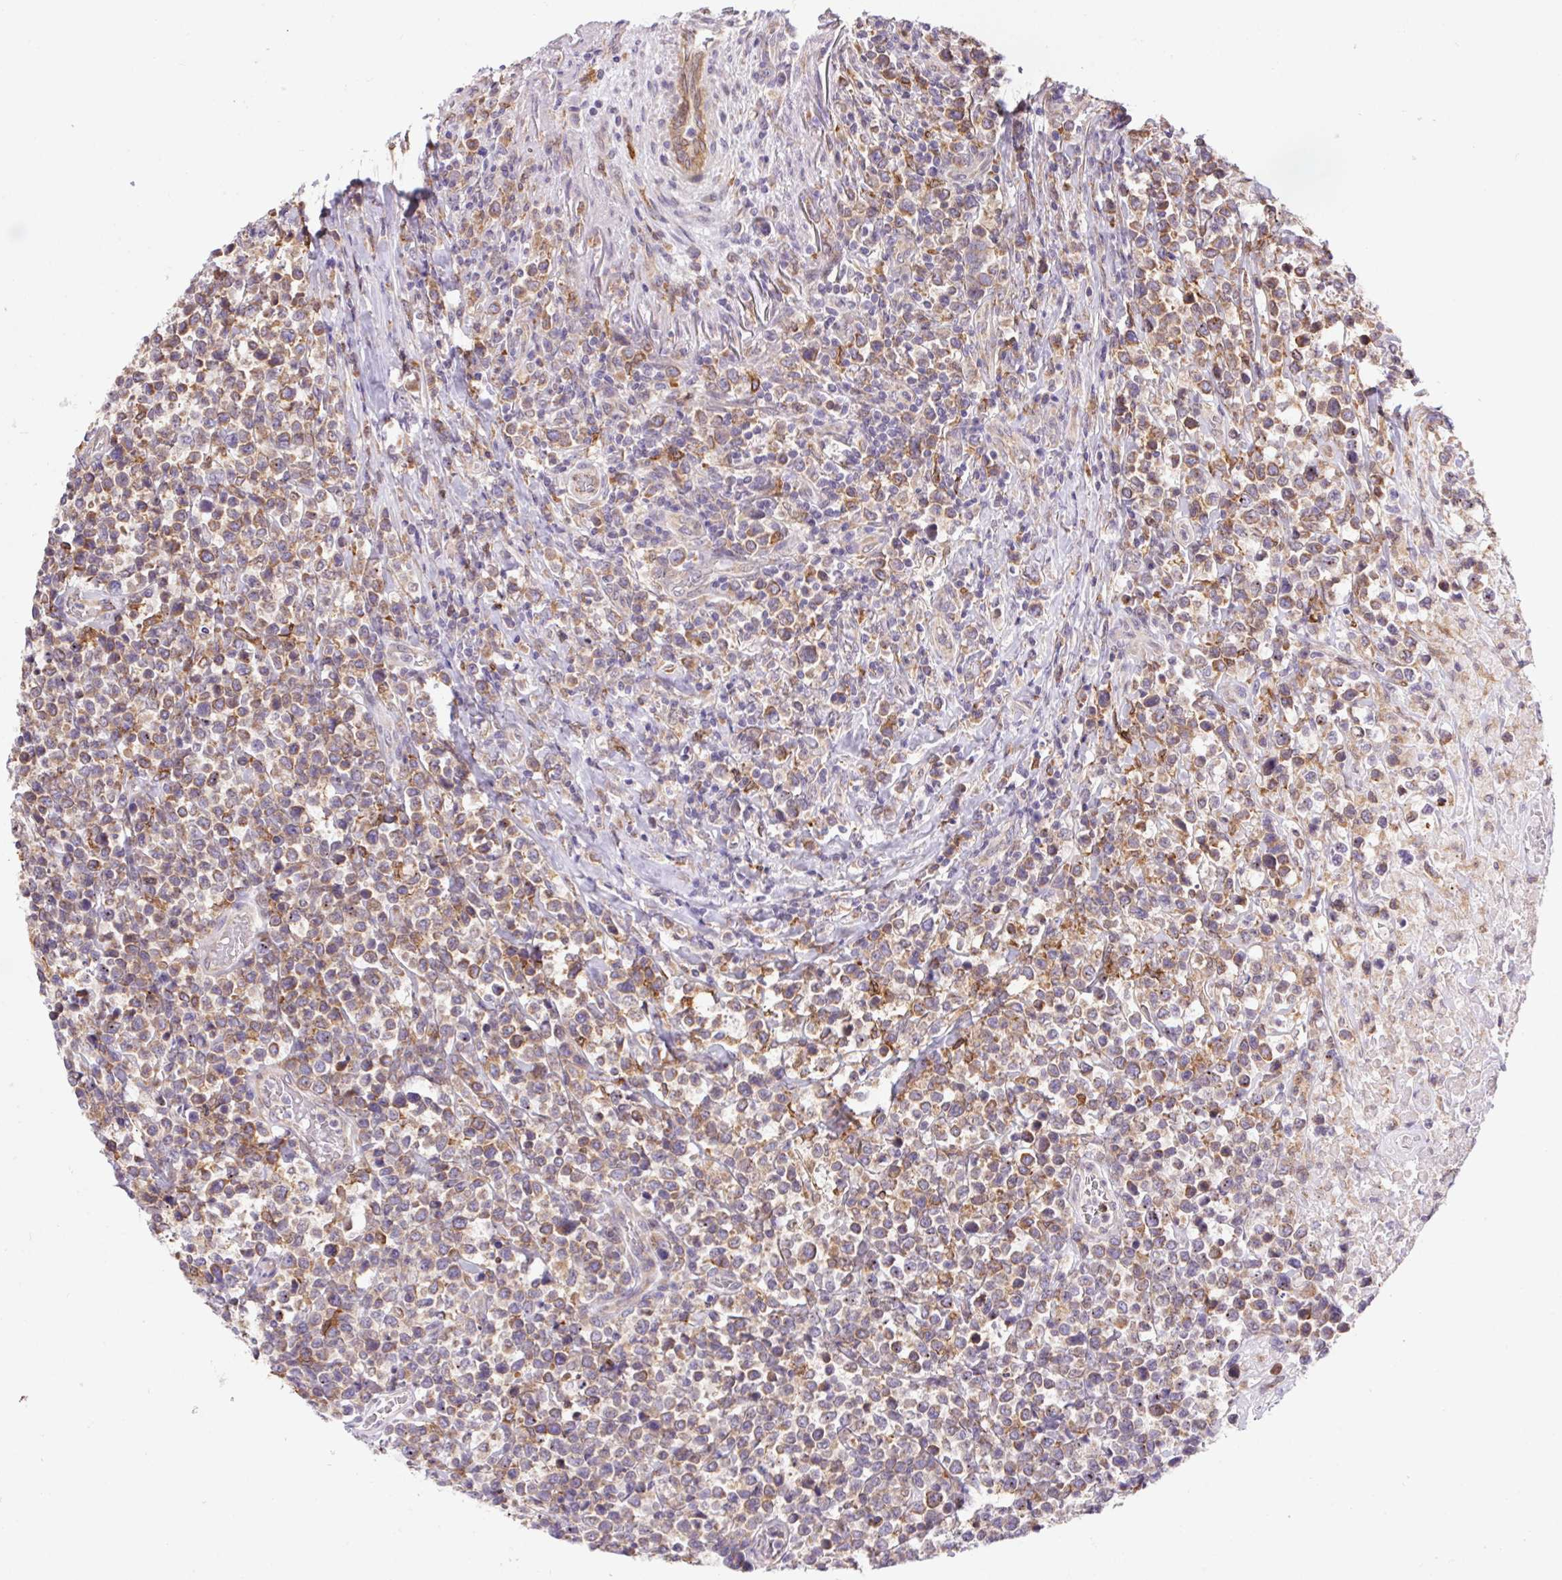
{"staining": {"intensity": "moderate", "quantity": ">75%", "location": "cytoplasmic/membranous"}, "tissue": "lymphoma", "cell_type": "Tumor cells", "image_type": "cancer", "snomed": [{"axis": "morphology", "description": "Malignant lymphoma, non-Hodgkin's type, High grade"}, {"axis": "topography", "description": "Soft tissue"}], "caption": "The histopathology image exhibits immunohistochemical staining of lymphoma. There is moderate cytoplasmic/membranous staining is seen in about >75% of tumor cells.", "gene": "KLHL20", "patient": {"sex": "female", "age": 56}}